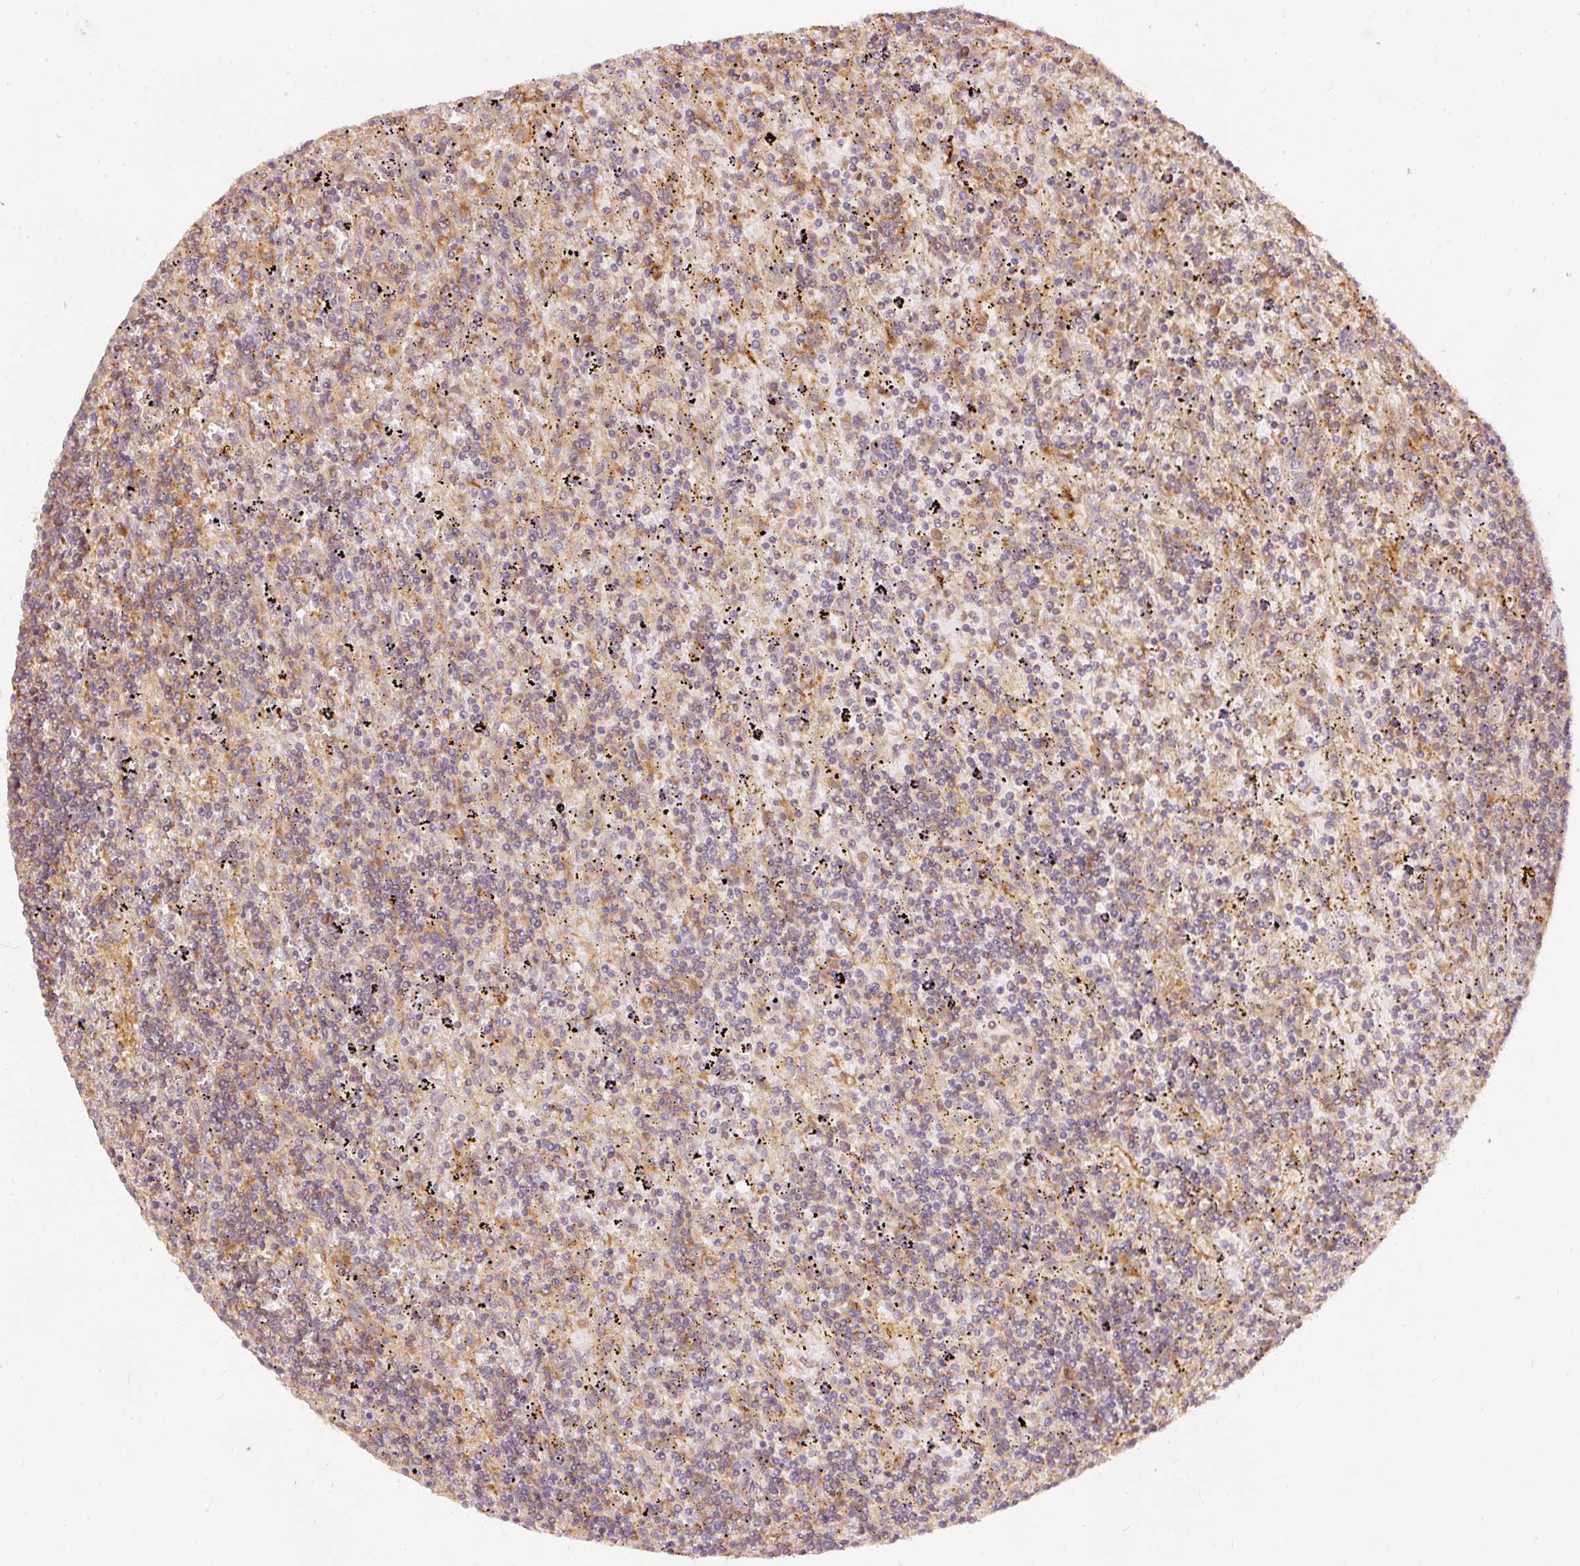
{"staining": {"intensity": "negative", "quantity": "none", "location": "none"}, "tissue": "lymphoma", "cell_type": "Tumor cells", "image_type": "cancer", "snomed": [{"axis": "morphology", "description": "Malignant lymphoma, non-Hodgkin's type, Low grade"}, {"axis": "topography", "description": "Spleen"}], "caption": "DAB (3,3'-diaminobenzidine) immunohistochemical staining of malignant lymphoma, non-Hodgkin's type (low-grade) shows no significant positivity in tumor cells.", "gene": "EIF3B", "patient": {"sex": "male", "age": 76}}